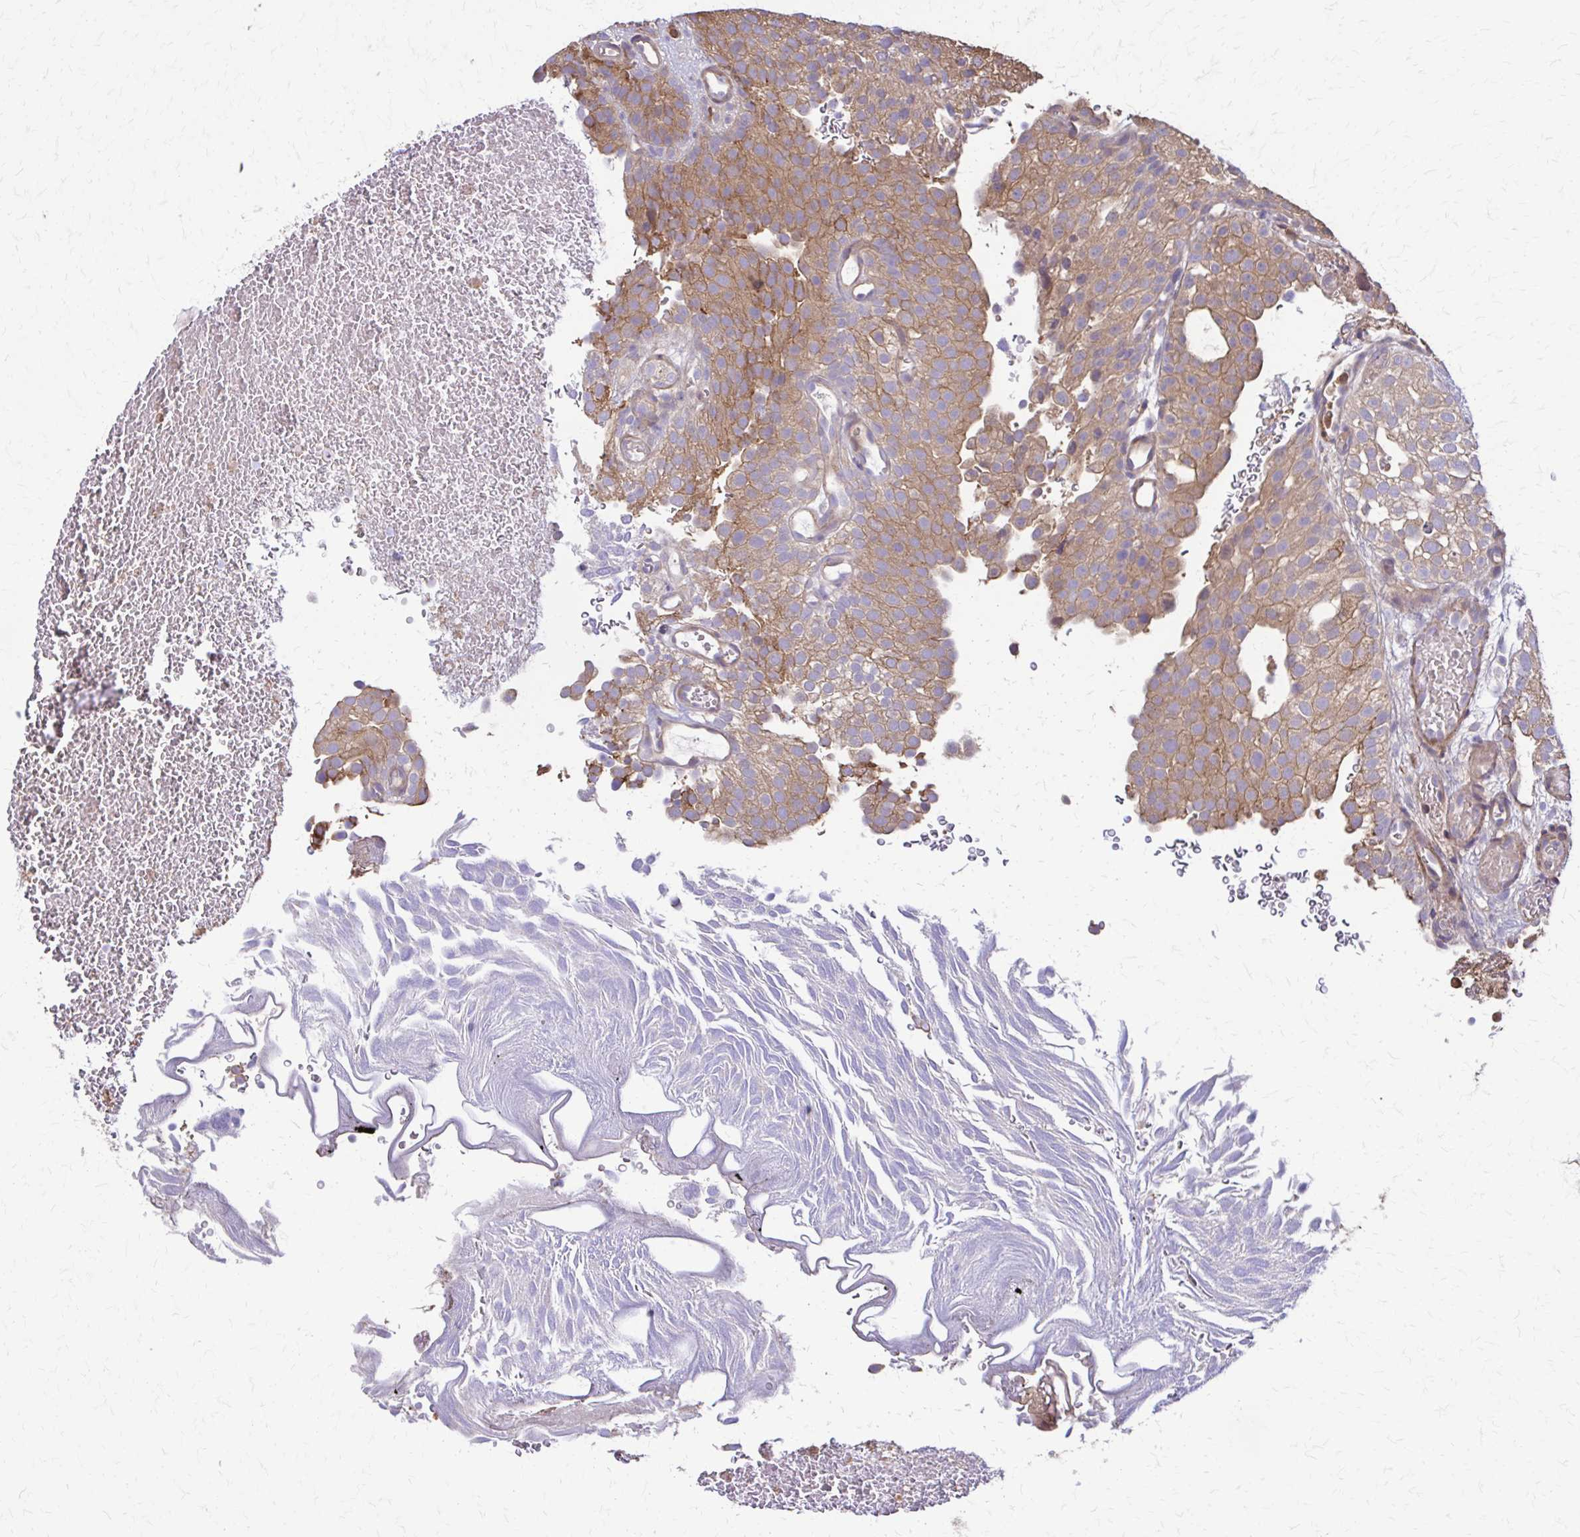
{"staining": {"intensity": "moderate", "quantity": ">75%", "location": "cytoplasmic/membranous"}, "tissue": "urothelial cancer", "cell_type": "Tumor cells", "image_type": "cancer", "snomed": [{"axis": "morphology", "description": "Urothelial carcinoma, Low grade"}, {"axis": "topography", "description": "Urinary bladder"}], "caption": "An image of human low-grade urothelial carcinoma stained for a protein shows moderate cytoplasmic/membranous brown staining in tumor cells.", "gene": "DSP", "patient": {"sex": "male", "age": 78}}